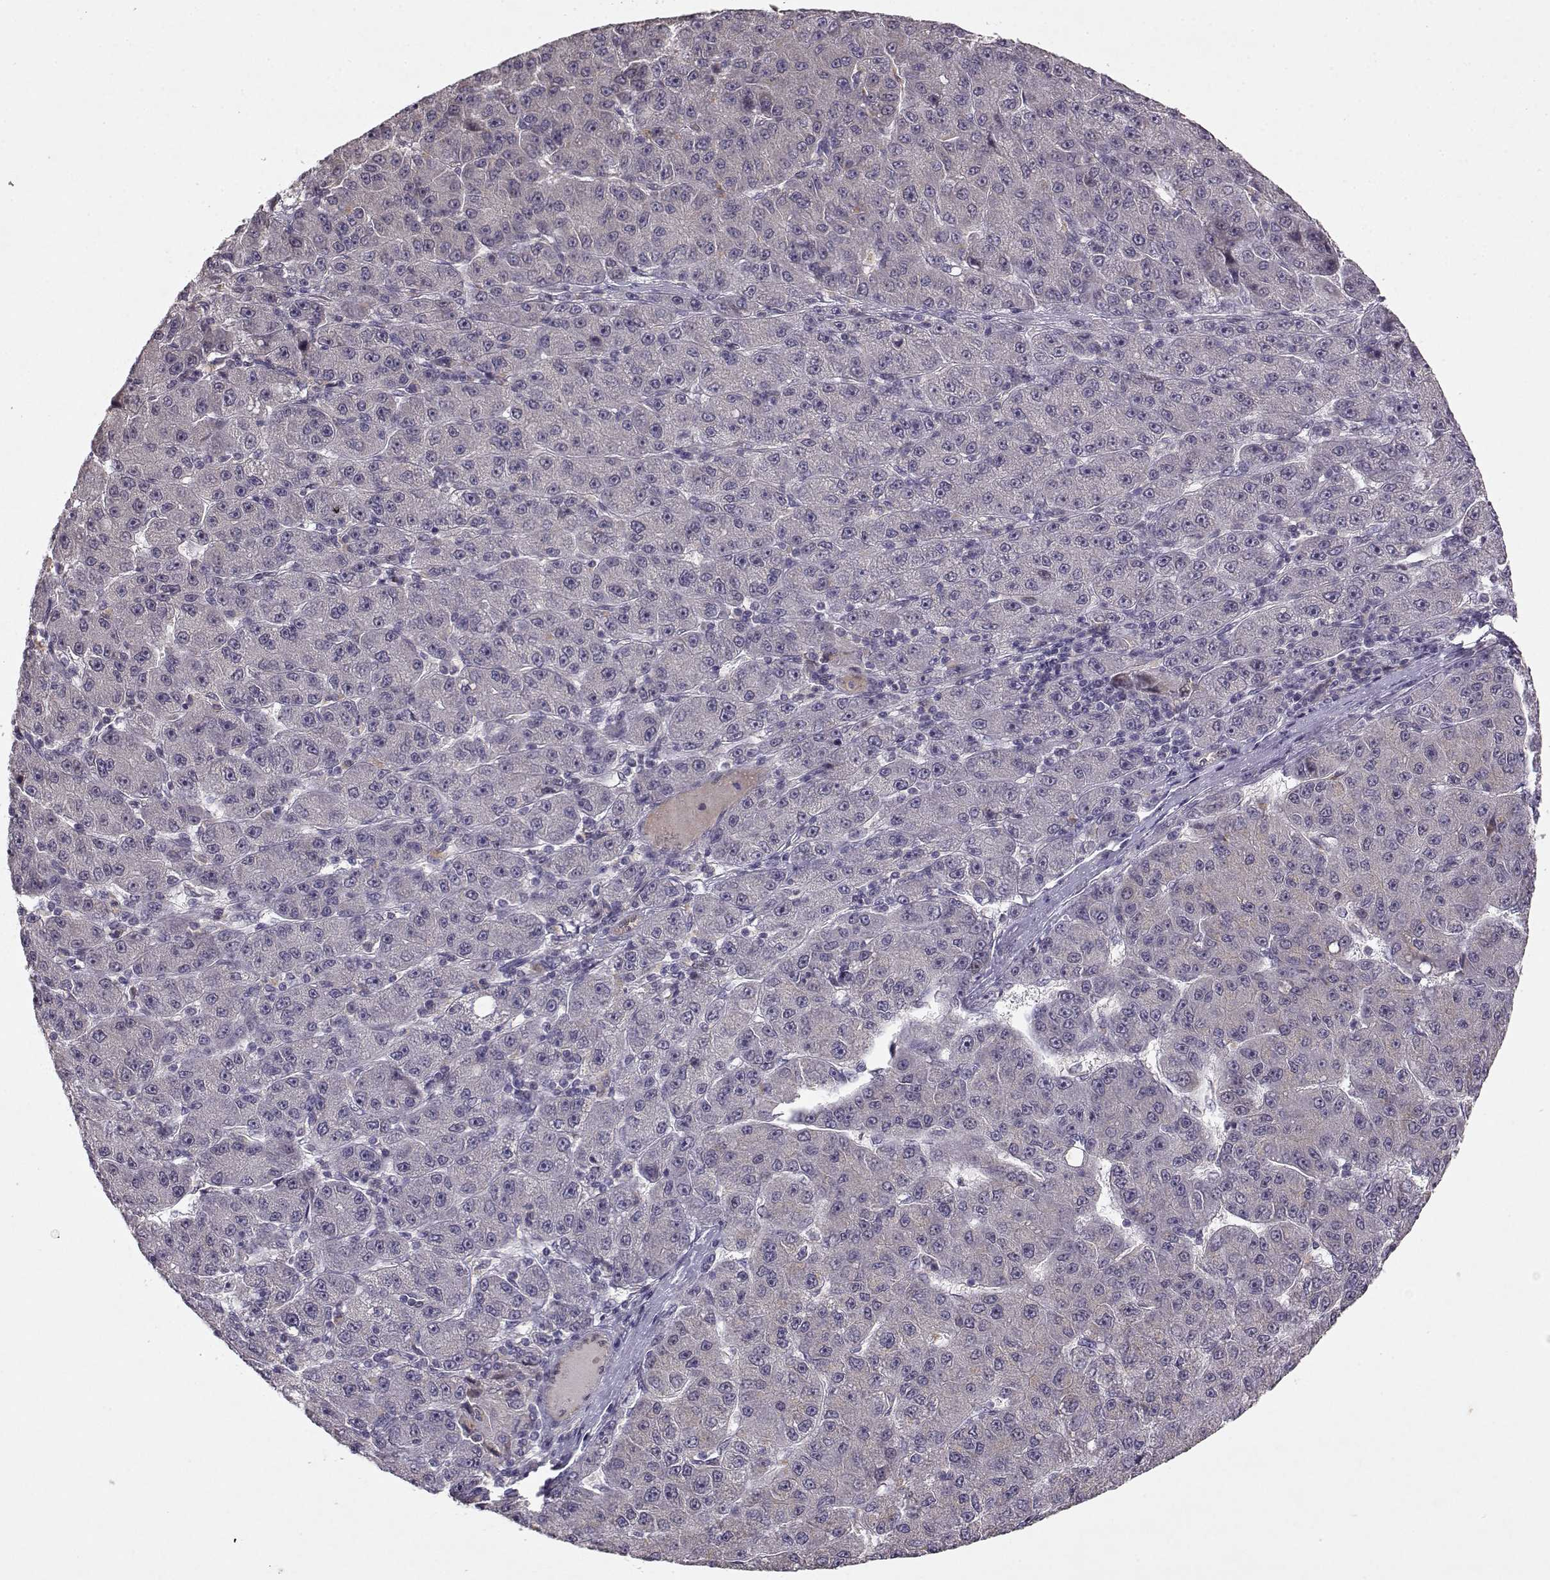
{"staining": {"intensity": "negative", "quantity": "none", "location": "none"}, "tissue": "liver cancer", "cell_type": "Tumor cells", "image_type": "cancer", "snomed": [{"axis": "morphology", "description": "Carcinoma, Hepatocellular, NOS"}, {"axis": "topography", "description": "Liver"}], "caption": "Tumor cells are negative for brown protein staining in hepatocellular carcinoma (liver).", "gene": "BMX", "patient": {"sex": "male", "age": 67}}